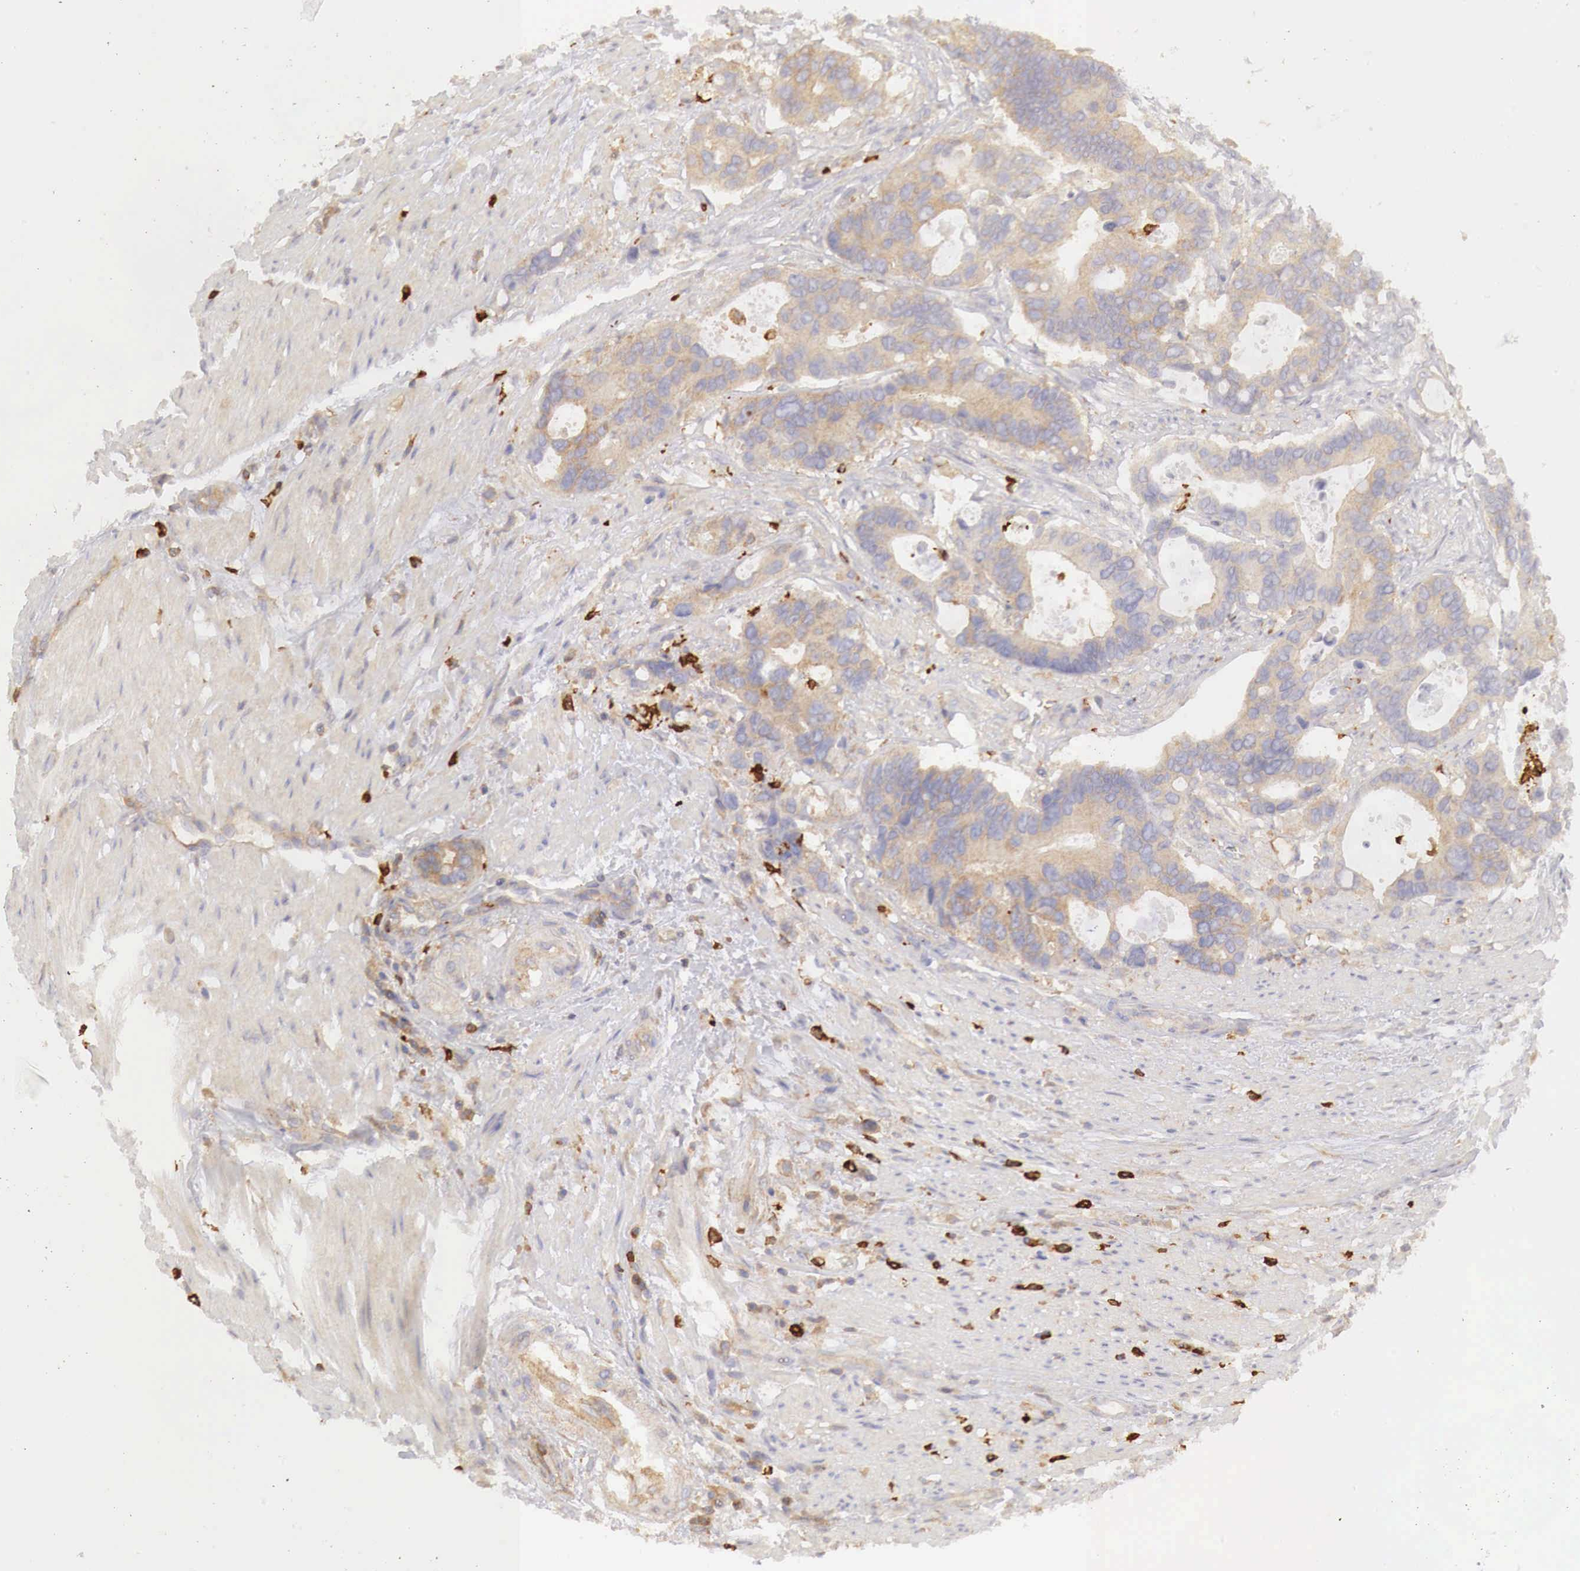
{"staining": {"intensity": "weak", "quantity": ">75%", "location": "cytoplasmic/membranous"}, "tissue": "colorectal cancer", "cell_type": "Tumor cells", "image_type": "cancer", "snomed": [{"axis": "morphology", "description": "Adenocarcinoma, NOS"}, {"axis": "topography", "description": "Colon"}], "caption": "There is low levels of weak cytoplasmic/membranous expression in tumor cells of colorectal cancer, as demonstrated by immunohistochemical staining (brown color).", "gene": "G6PD", "patient": {"sex": "male", "age": 49}}